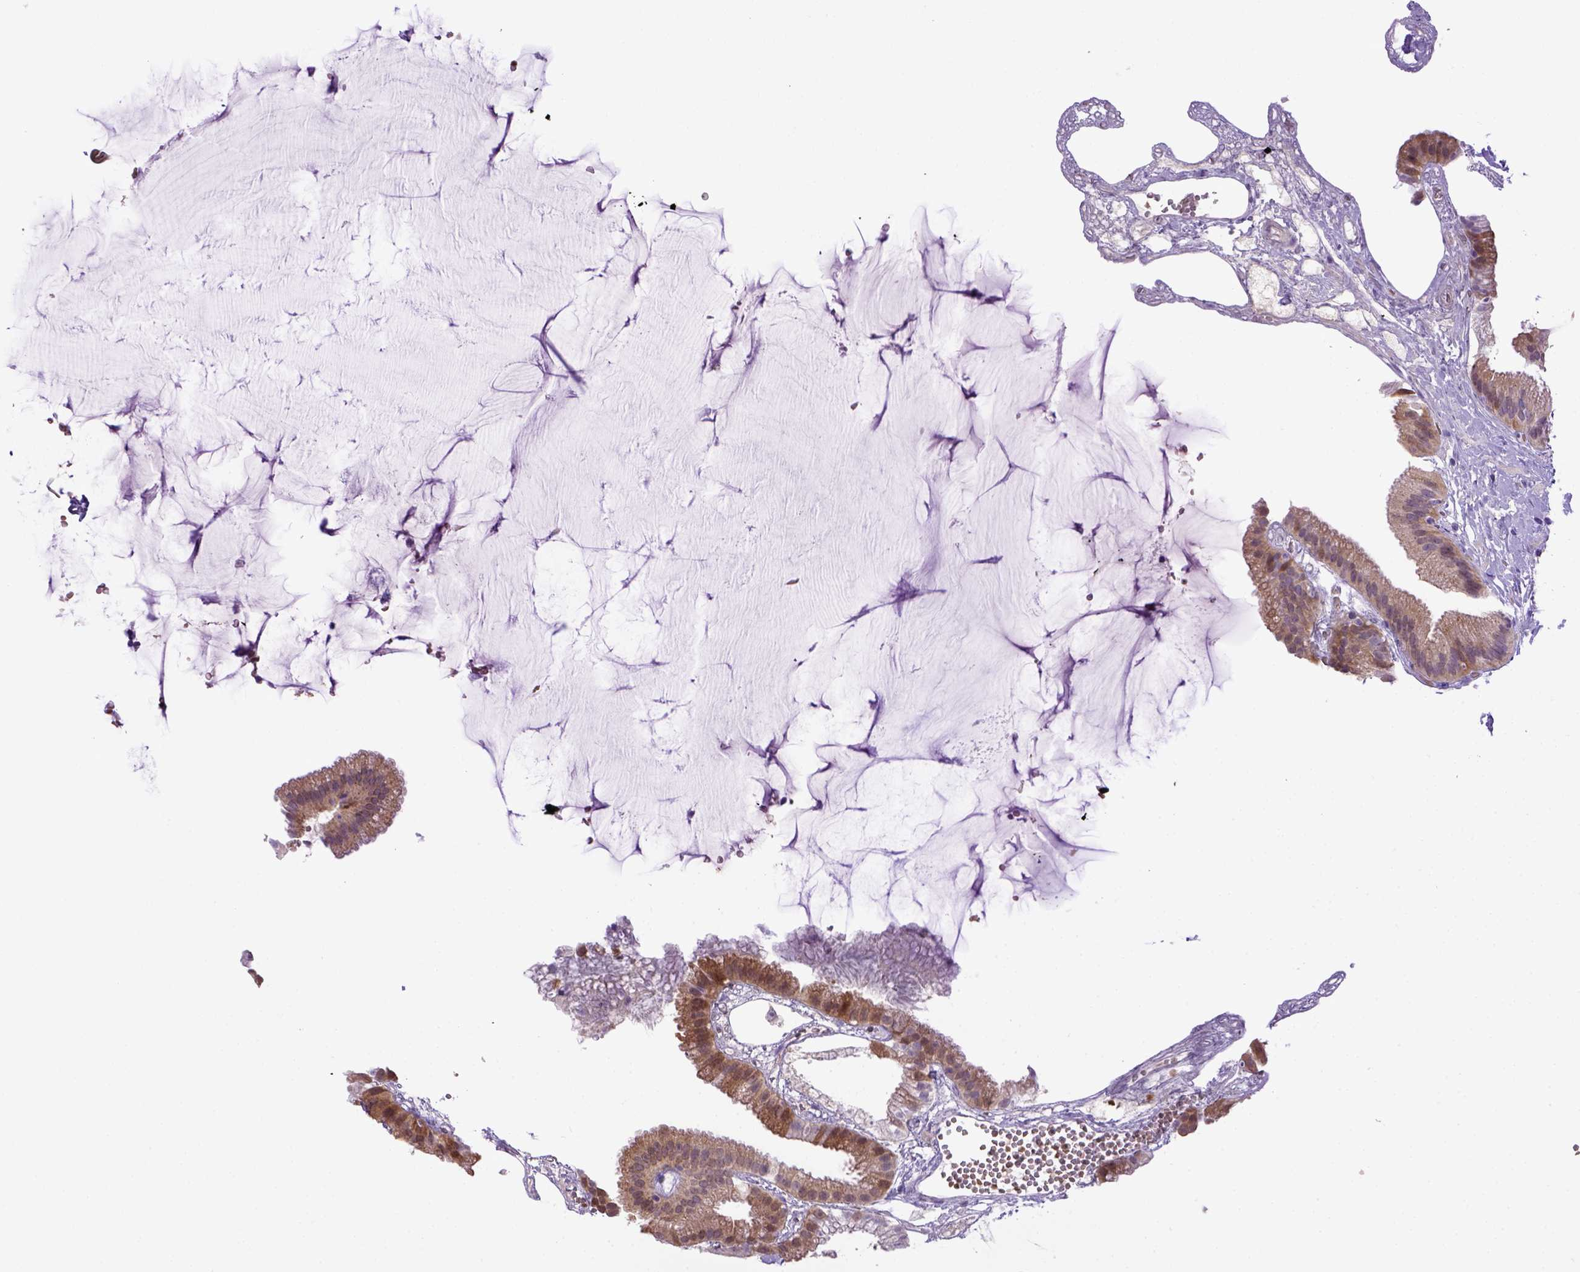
{"staining": {"intensity": "moderate", "quantity": ">75%", "location": "cytoplasmic/membranous"}, "tissue": "gallbladder", "cell_type": "Glandular cells", "image_type": "normal", "snomed": [{"axis": "morphology", "description": "Normal tissue, NOS"}, {"axis": "topography", "description": "Gallbladder"}], "caption": "Moderate cytoplasmic/membranous staining is present in approximately >75% of glandular cells in unremarkable gallbladder. (brown staining indicates protein expression, while blue staining denotes nuclei).", "gene": "BAAT", "patient": {"sex": "female", "age": 63}}